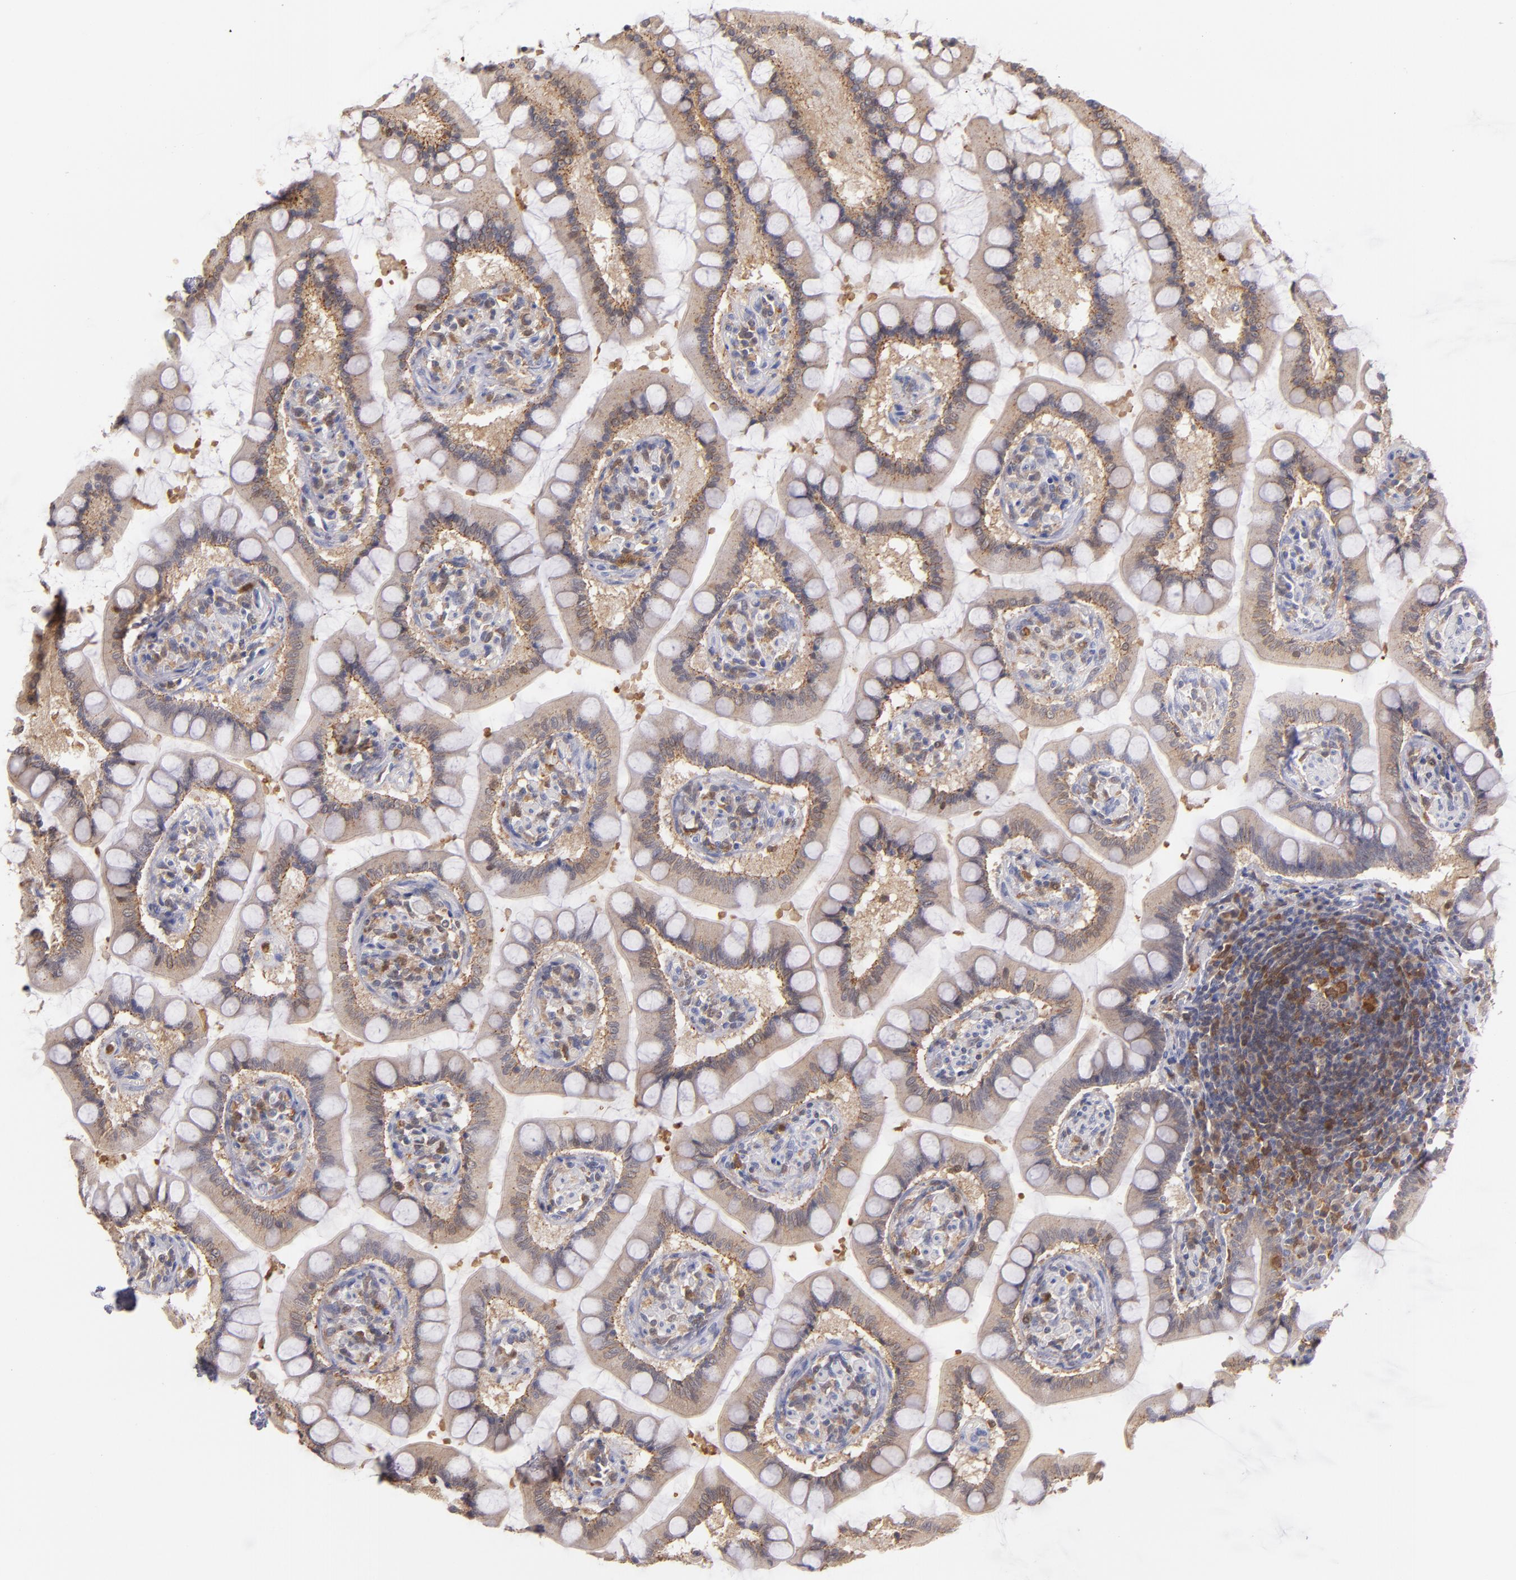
{"staining": {"intensity": "moderate", "quantity": "25%-75%", "location": "cytoplasmic/membranous"}, "tissue": "small intestine", "cell_type": "Glandular cells", "image_type": "normal", "snomed": [{"axis": "morphology", "description": "Normal tissue, NOS"}, {"axis": "topography", "description": "Small intestine"}], "caption": "Glandular cells demonstrate medium levels of moderate cytoplasmic/membranous positivity in approximately 25%-75% of cells in benign human small intestine.", "gene": "PRKCD", "patient": {"sex": "male", "age": 41}}